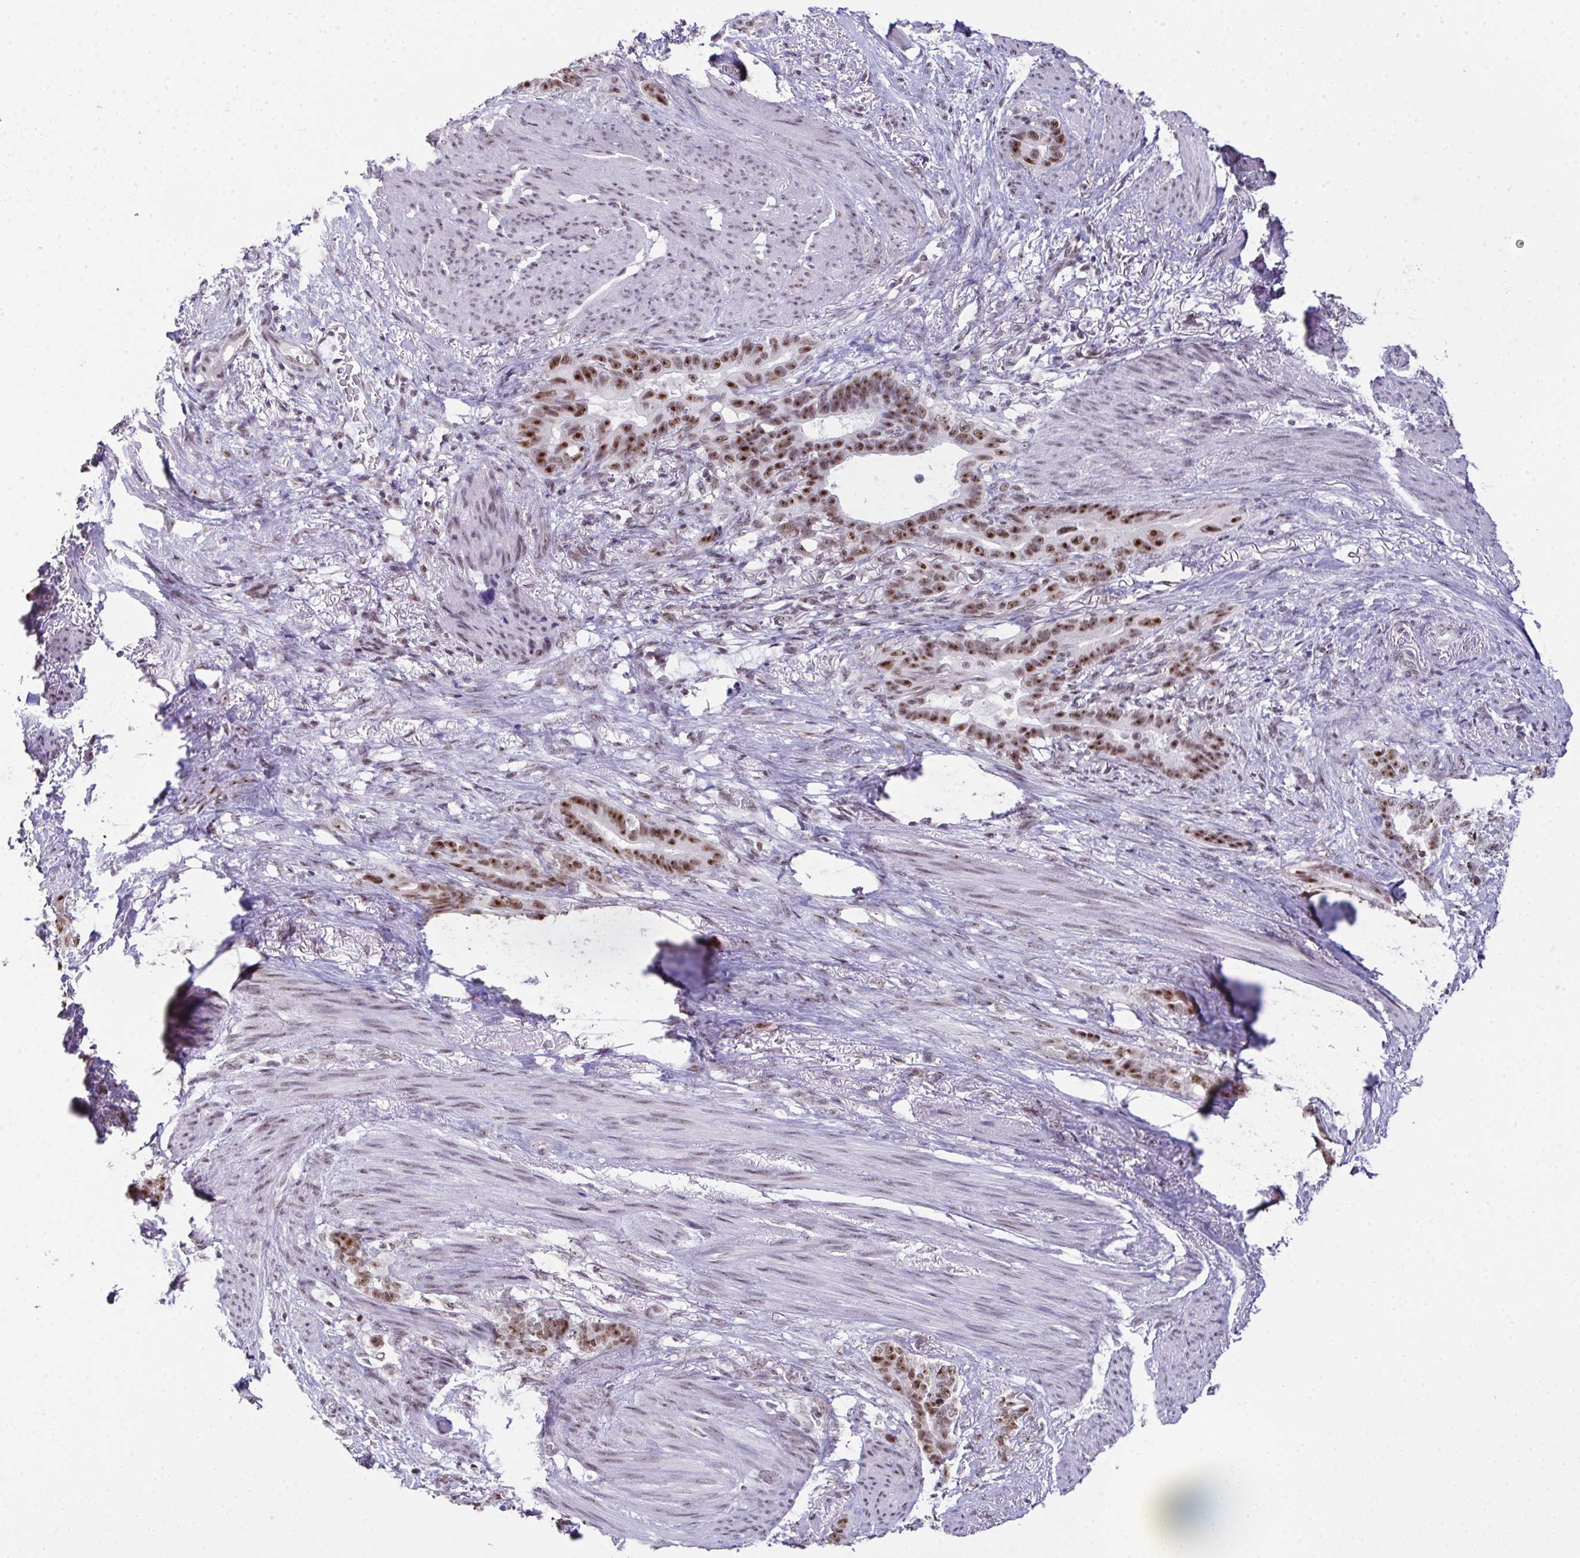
{"staining": {"intensity": "moderate", "quantity": ">75%", "location": "nuclear"}, "tissue": "stomach cancer", "cell_type": "Tumor cells", "image_type": "cancer", "snomed": [{"axis": "morphology", "description": "Normal tissue, NOS"}, {"axis": "morphology", "description": "Adenocarcinoma, NOS"}, {"axis": "topography", "description": "Esophagus"}, {"axis": "topography", "description": "Stomach, upper"}], "caption": "A brown stain highlights moderate nuclear positivity of a protein in adenocarcinoma (stomach) tumor cells.", "gene": "ZNF800", "patient": {"sex": "male", "age": 62}}